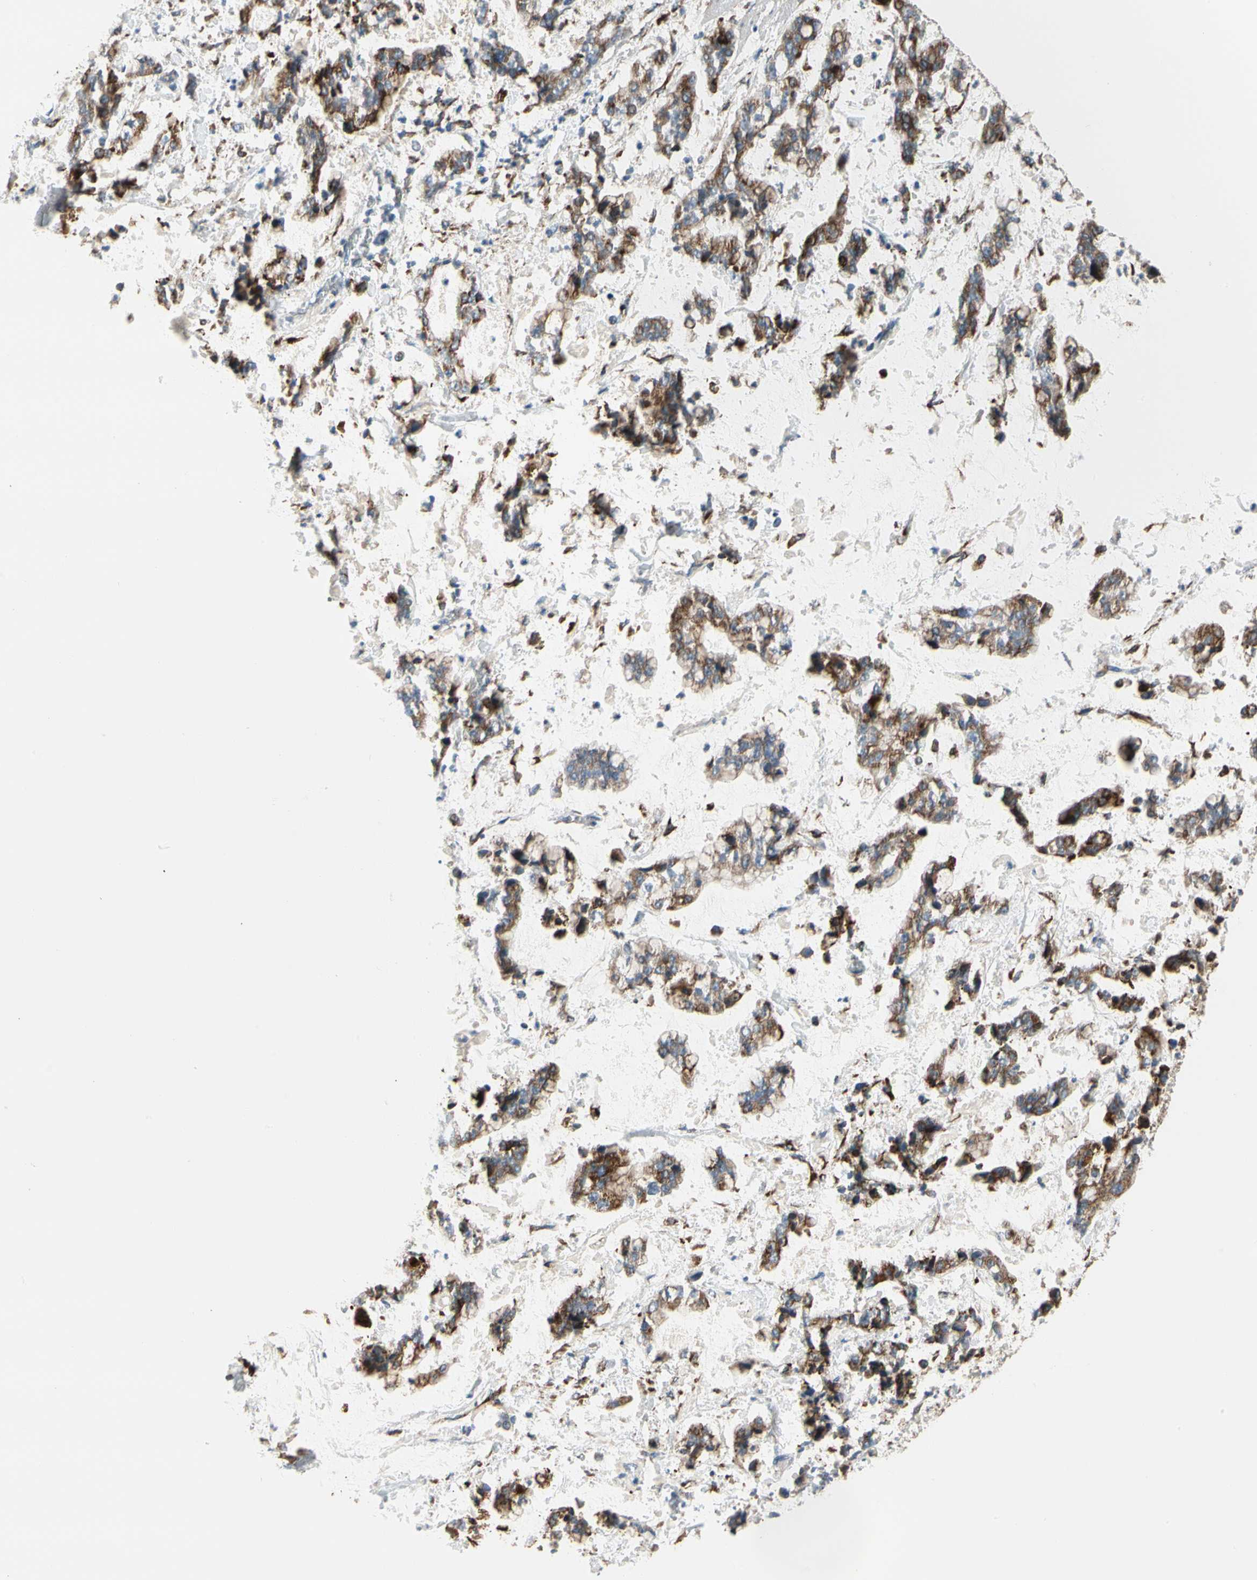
{"staining": {"intensity": "moderate", "quantity": "25%-75%", "location": "cytoplasmic/membranous"}, "tissue": "stomach cancer", "cell_type": "Tumor cells", "image_type": "cancer", "snomed": [{"axis": "morphology", "description": "Normal tissue, NOS"}, {"axis": "morphology", "description": "Adenocarcinoma, NOS"}, {"axis": "topography", "description": "Stomach, upper"}, {"axis": "topography", "description": "Stomach"}], "caption": "Protein expression analysis of human stomach adenocarcinoma reveals moderate cytoplasmic/membranous staining in about 25%-75% of tumor cells. (DAB IHC, brown staining for protein, blue staining for nuclei).", "gene": "LRPAP1", "patient": {"sex": "male", "age": 76}}